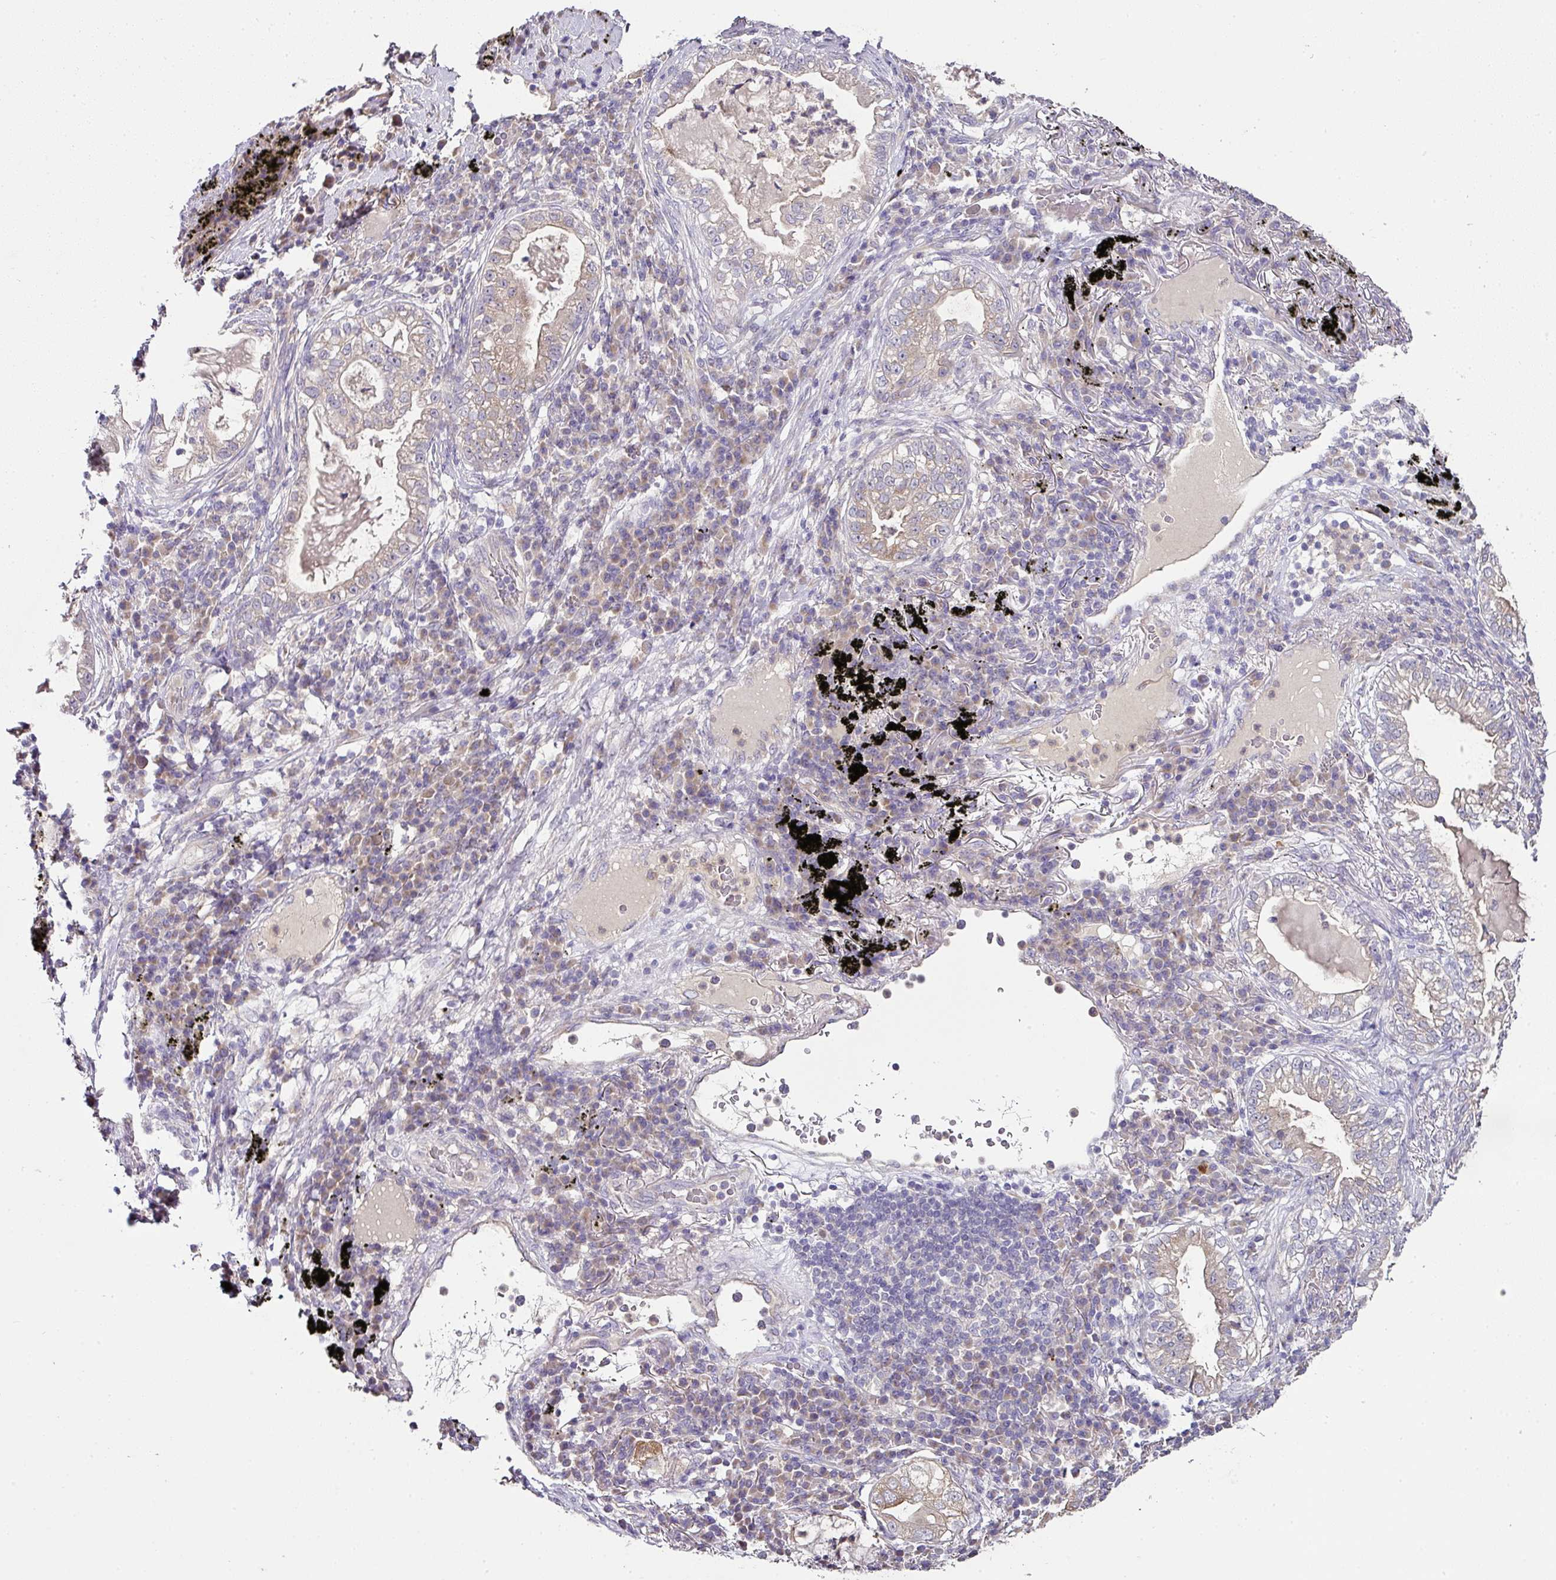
{"staining": {"intensity": "weak", "quantity": "<25%", "location": "cytoplasmic/membranous"}, "tissue": "lung cancer", "cell_type": "Tumor cells", "image_type": "cancer", "snomed": [{"axis": "morphology", "description": "Adenocarcinoma, NOS"}, {"axis": "topography", "description": "Lung"}], "caption": "Immunohistochemical staining of lung cancer demonstrates no significant expression in tumor cells.", "gene": "SKIC2", "patient": {"sex": "female", "age": 73}}